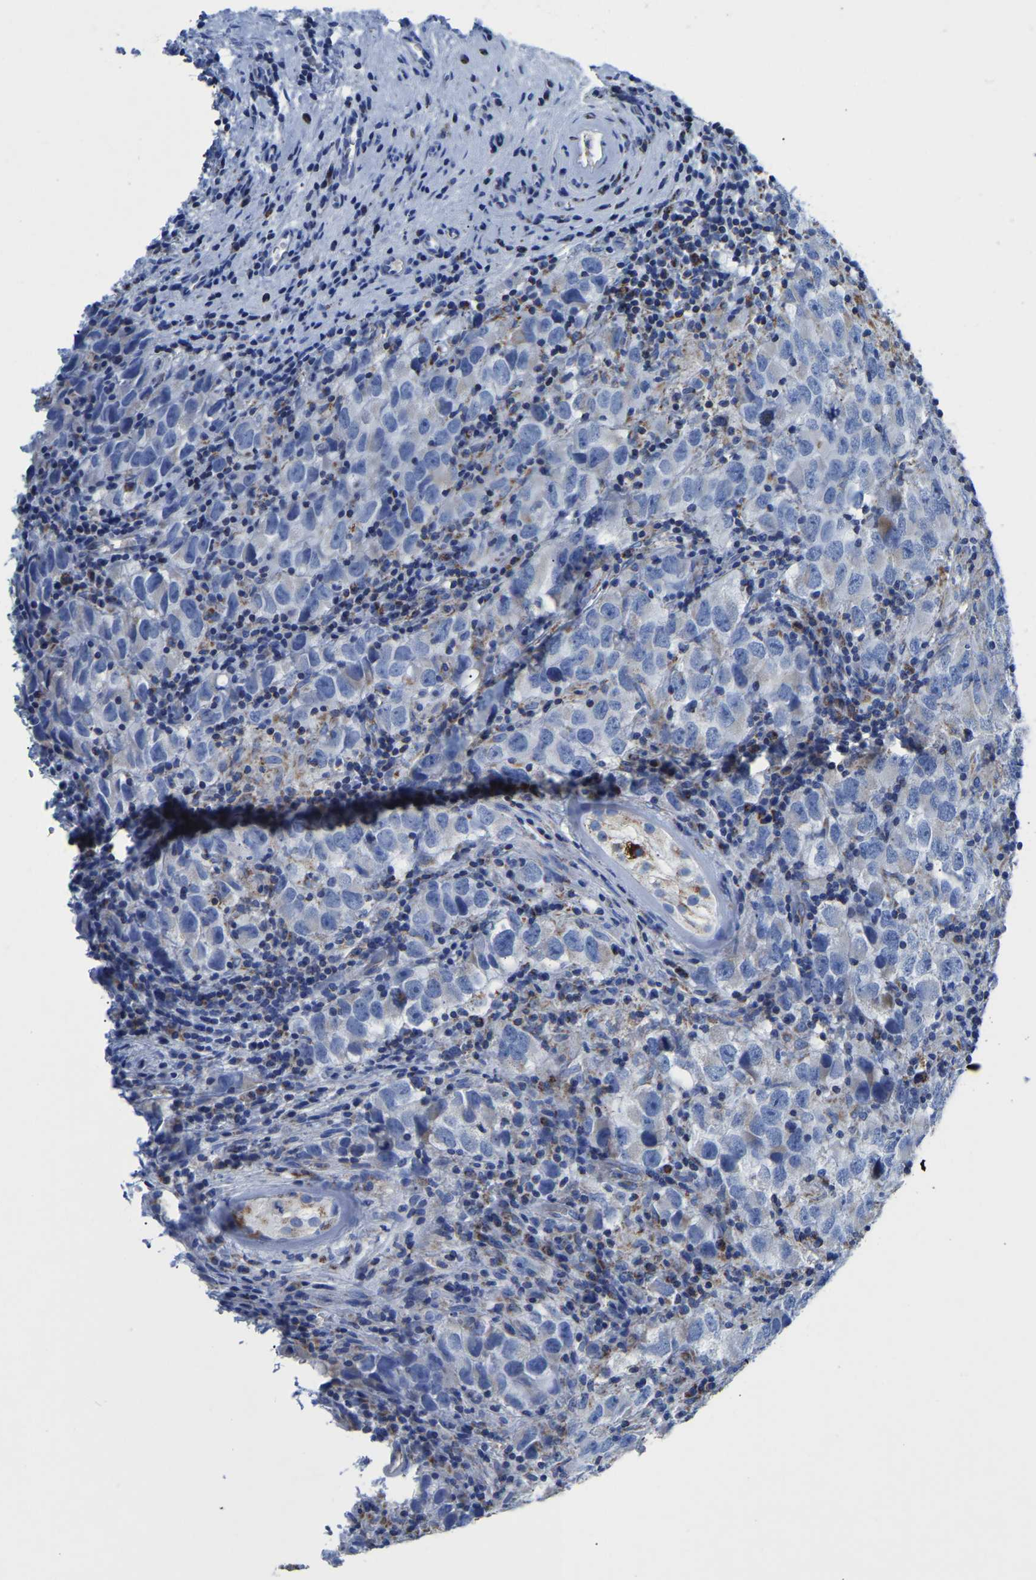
{"staining": {"intensity": "negative", "quantity": "none", "location": "none"}, "tissue": "testis cancer", "cell_type": "Tumor cells", "image_type": "cancer", "snomed": [{"axis": "morphology", "description": "Carcinoma, Embryonal, NOS"}, {"axis": "topography", "description": "Testis"}], "caption": "The photomicrograph demonstrates no staining of tumor cells in testis embryonal carcinoma.", "gene": "ETFA", "patient": {"sex": "male", "age": 21}}